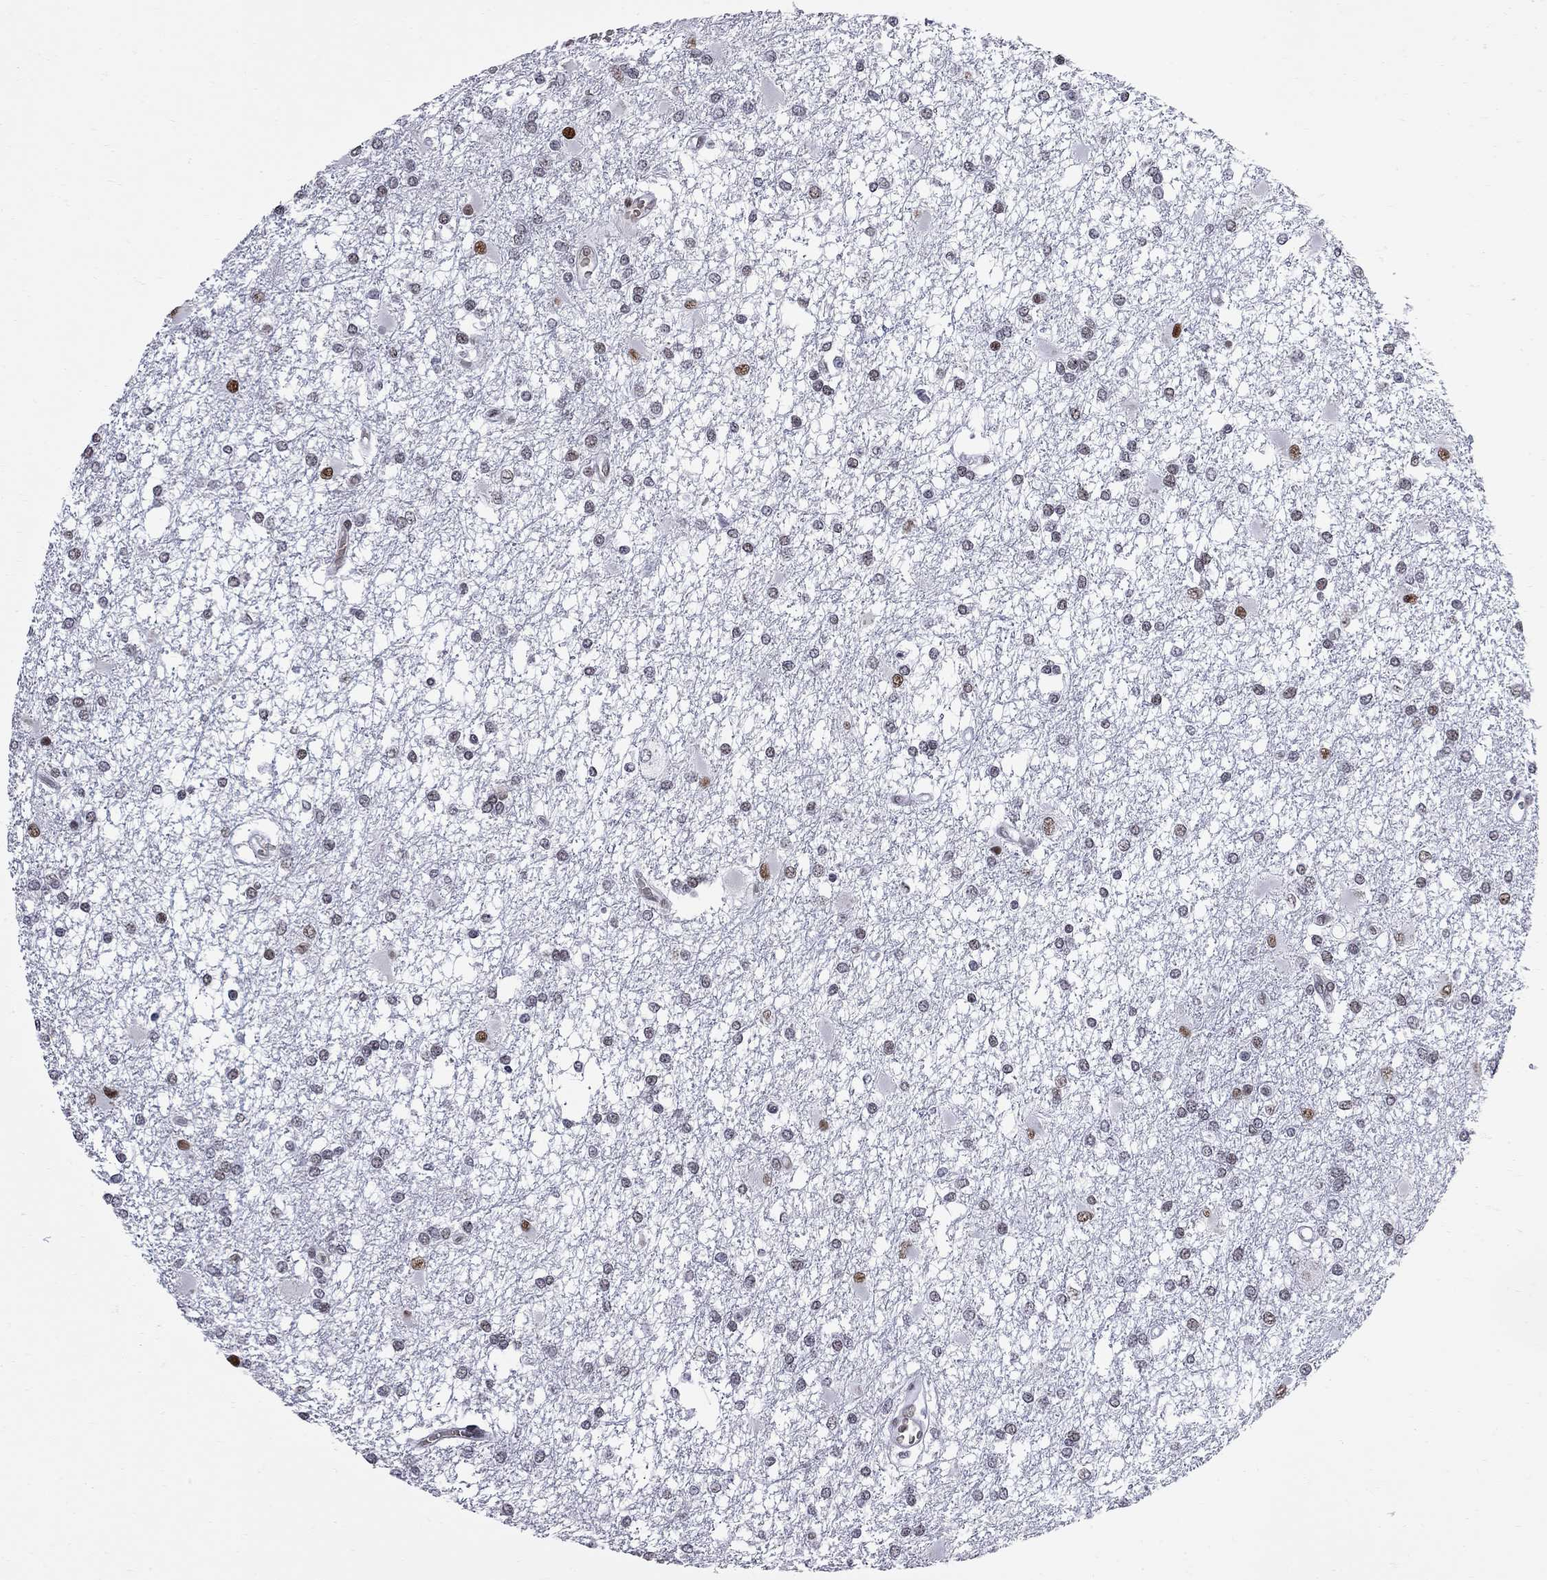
{"staining": {"intensity": "strong", "quantity": "<25%", "location": "nuclear"}, "tissue": "glioma", "cell_type": "Tumor cells", "image_type": "cancer", "snomed": [{"axis": "morphology", "description": "Glioma, malignant, High grade"}, {"axis": "topography", "description": "Cerebral cortex"}], "caption": "An immunohistochemistry image of tumor tissue is shown. Protein staining in brown labels strong nuclear positivity in glioma within tumor cells.", "gene": "ZBTB47", "patient": {"sex": "male", "age": 79}}